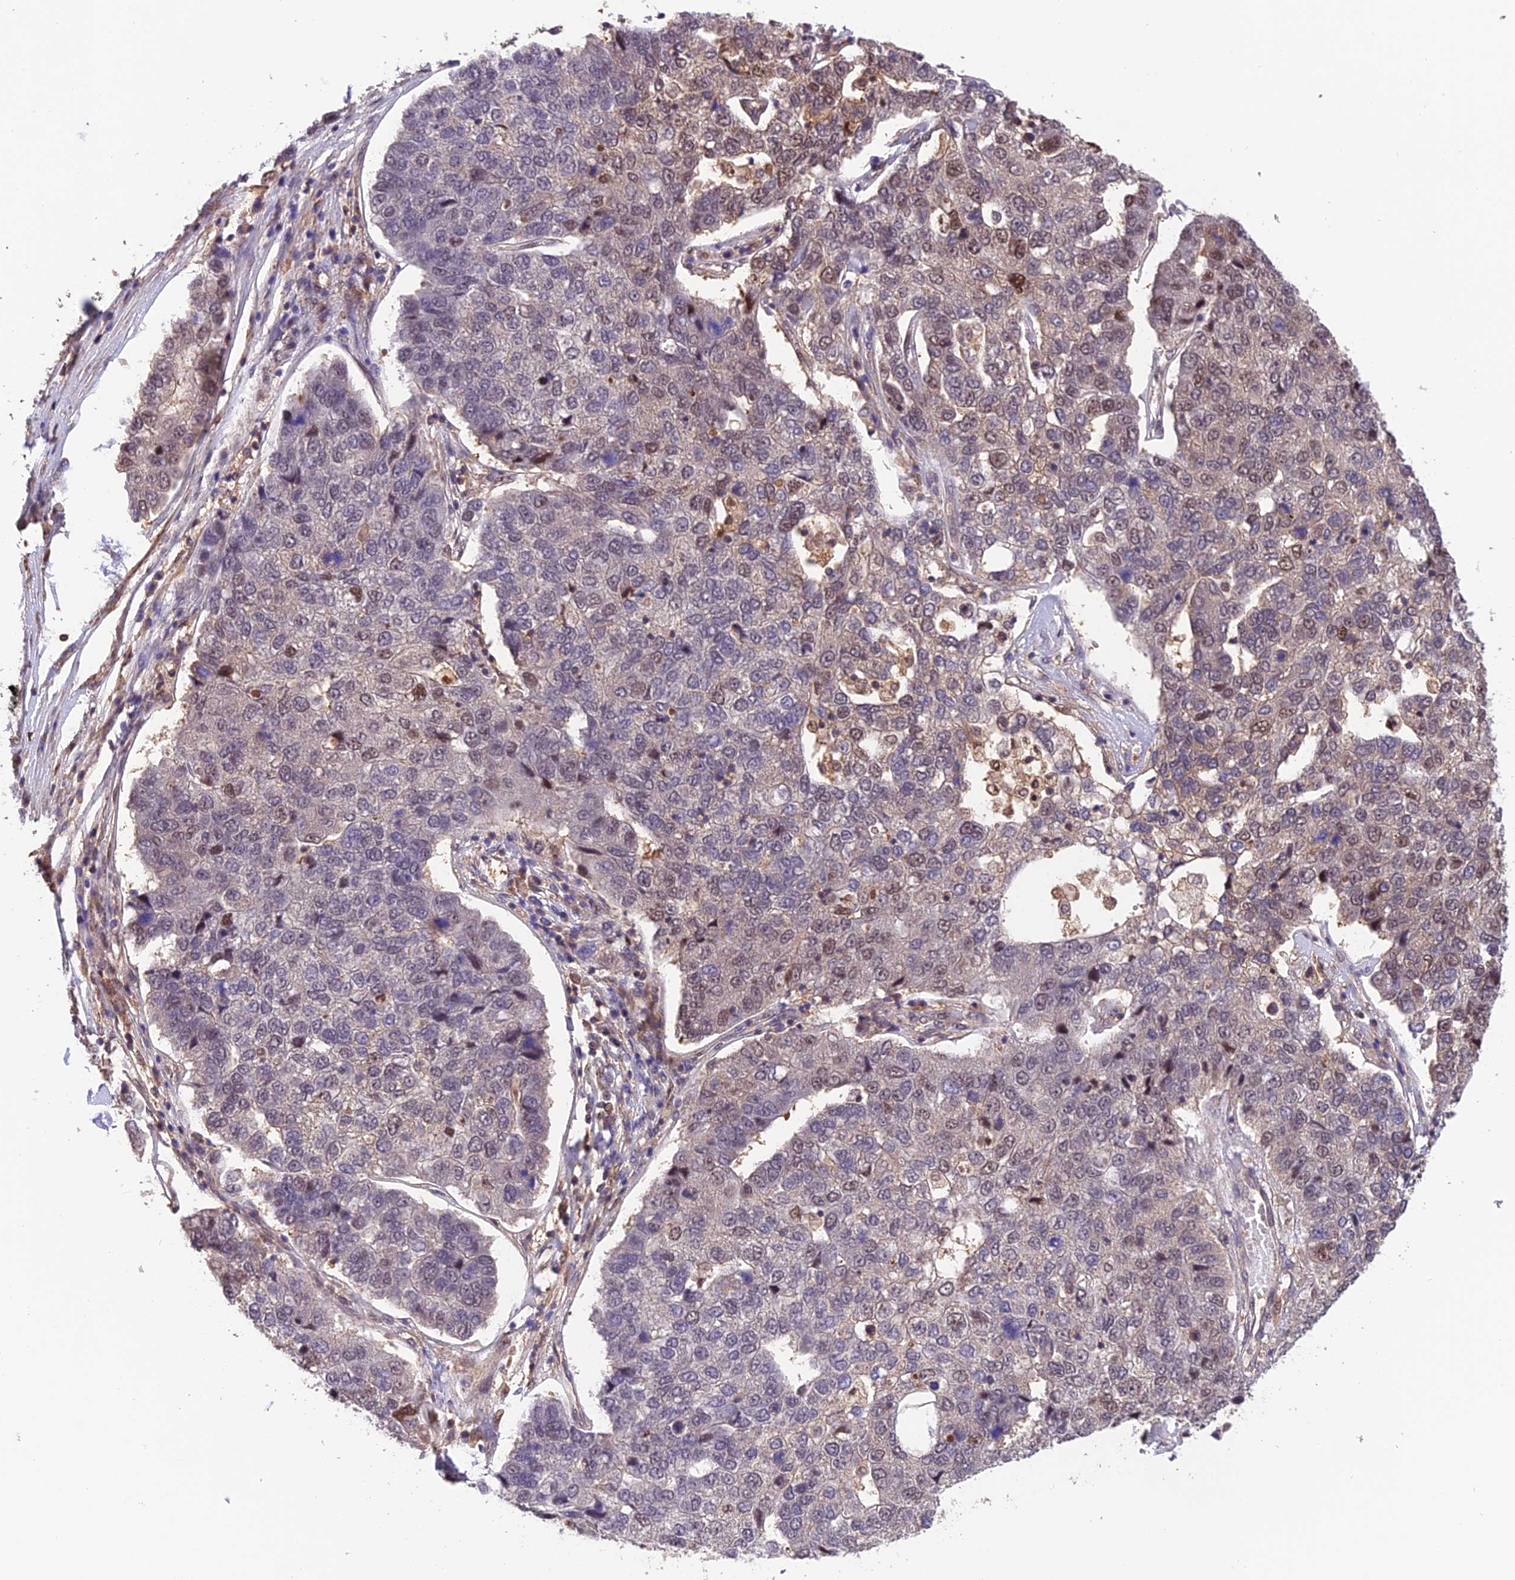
{"staining": {"intensity": "moderate", "quantity": "<25%", "location": "nuclear"}, "tissue": "pancreatic cancer", "cell_type": "Tumor cells", "image_type": "cancer", "snomed": [{"axis": "morphology", "description": "Adenocarcinoma, NOS"}, {"axis": "topography", "description": "Pancreas"}], "caption": "Approximately <25% of tumor cells in pancreatic cancer (adenocarcinoma) show moderate nuclear protein positivity as visualized by brown immunohistochemical staining.", "gene": "PSMB3", "patient": {"sex": "female", "age": 61}}